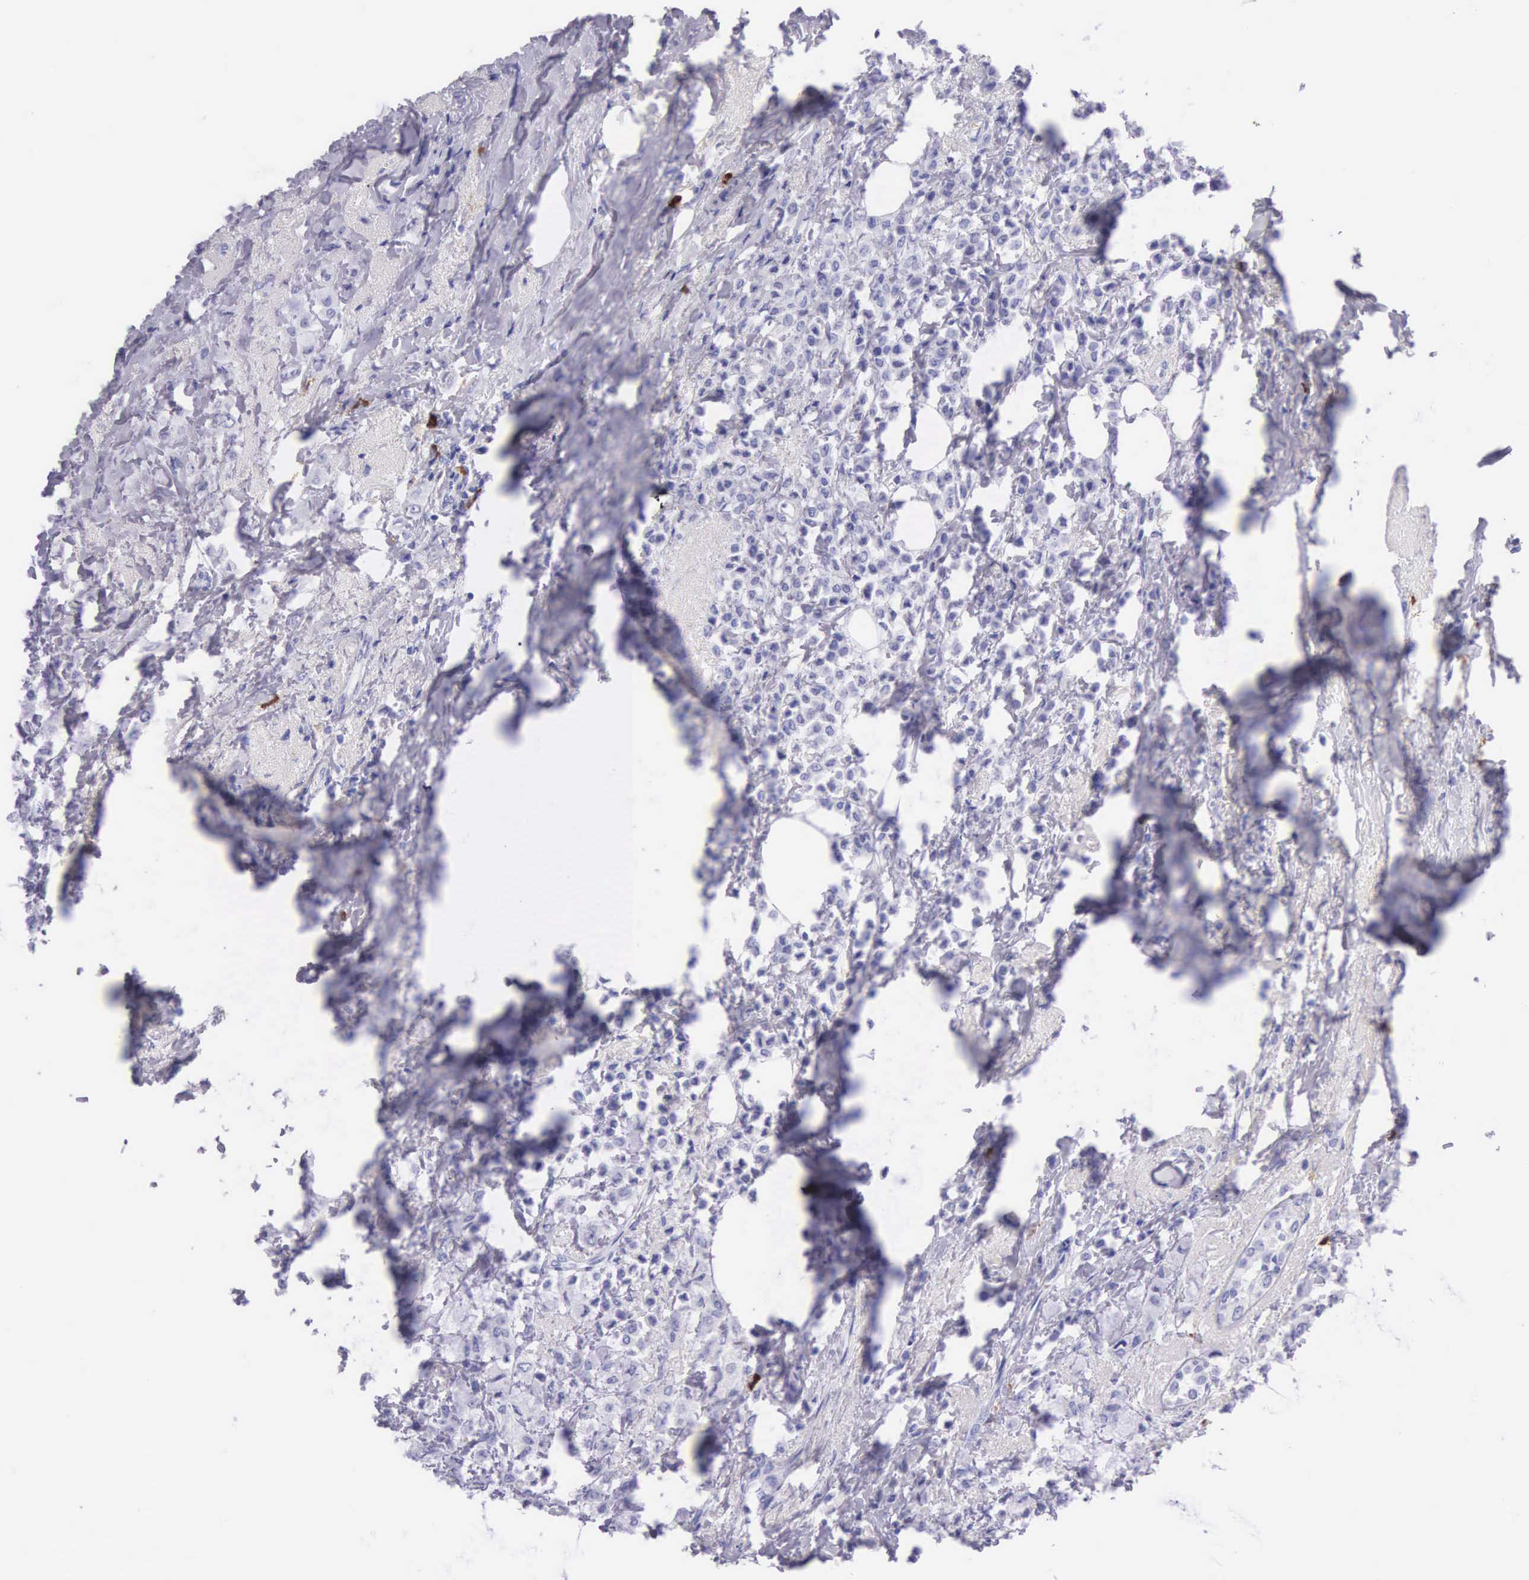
{"staining": {"intensity": "negative", "quantity": "none", "location": "none"}, "tissue": "breast cancer", "cell_type": "Tumor cells", "image_type": "cancer", "snomed": [{"axis": "morphology", "description": "Lobular carcinoma"}, {"axis": "topography", "description": "Breast"}], "caption": "A histopathology image of human lobular carcinoma (breast) is negative for staining in tumor cells.", "gene": "FCN1", "patient": {"sex": "female", "age": 85}}